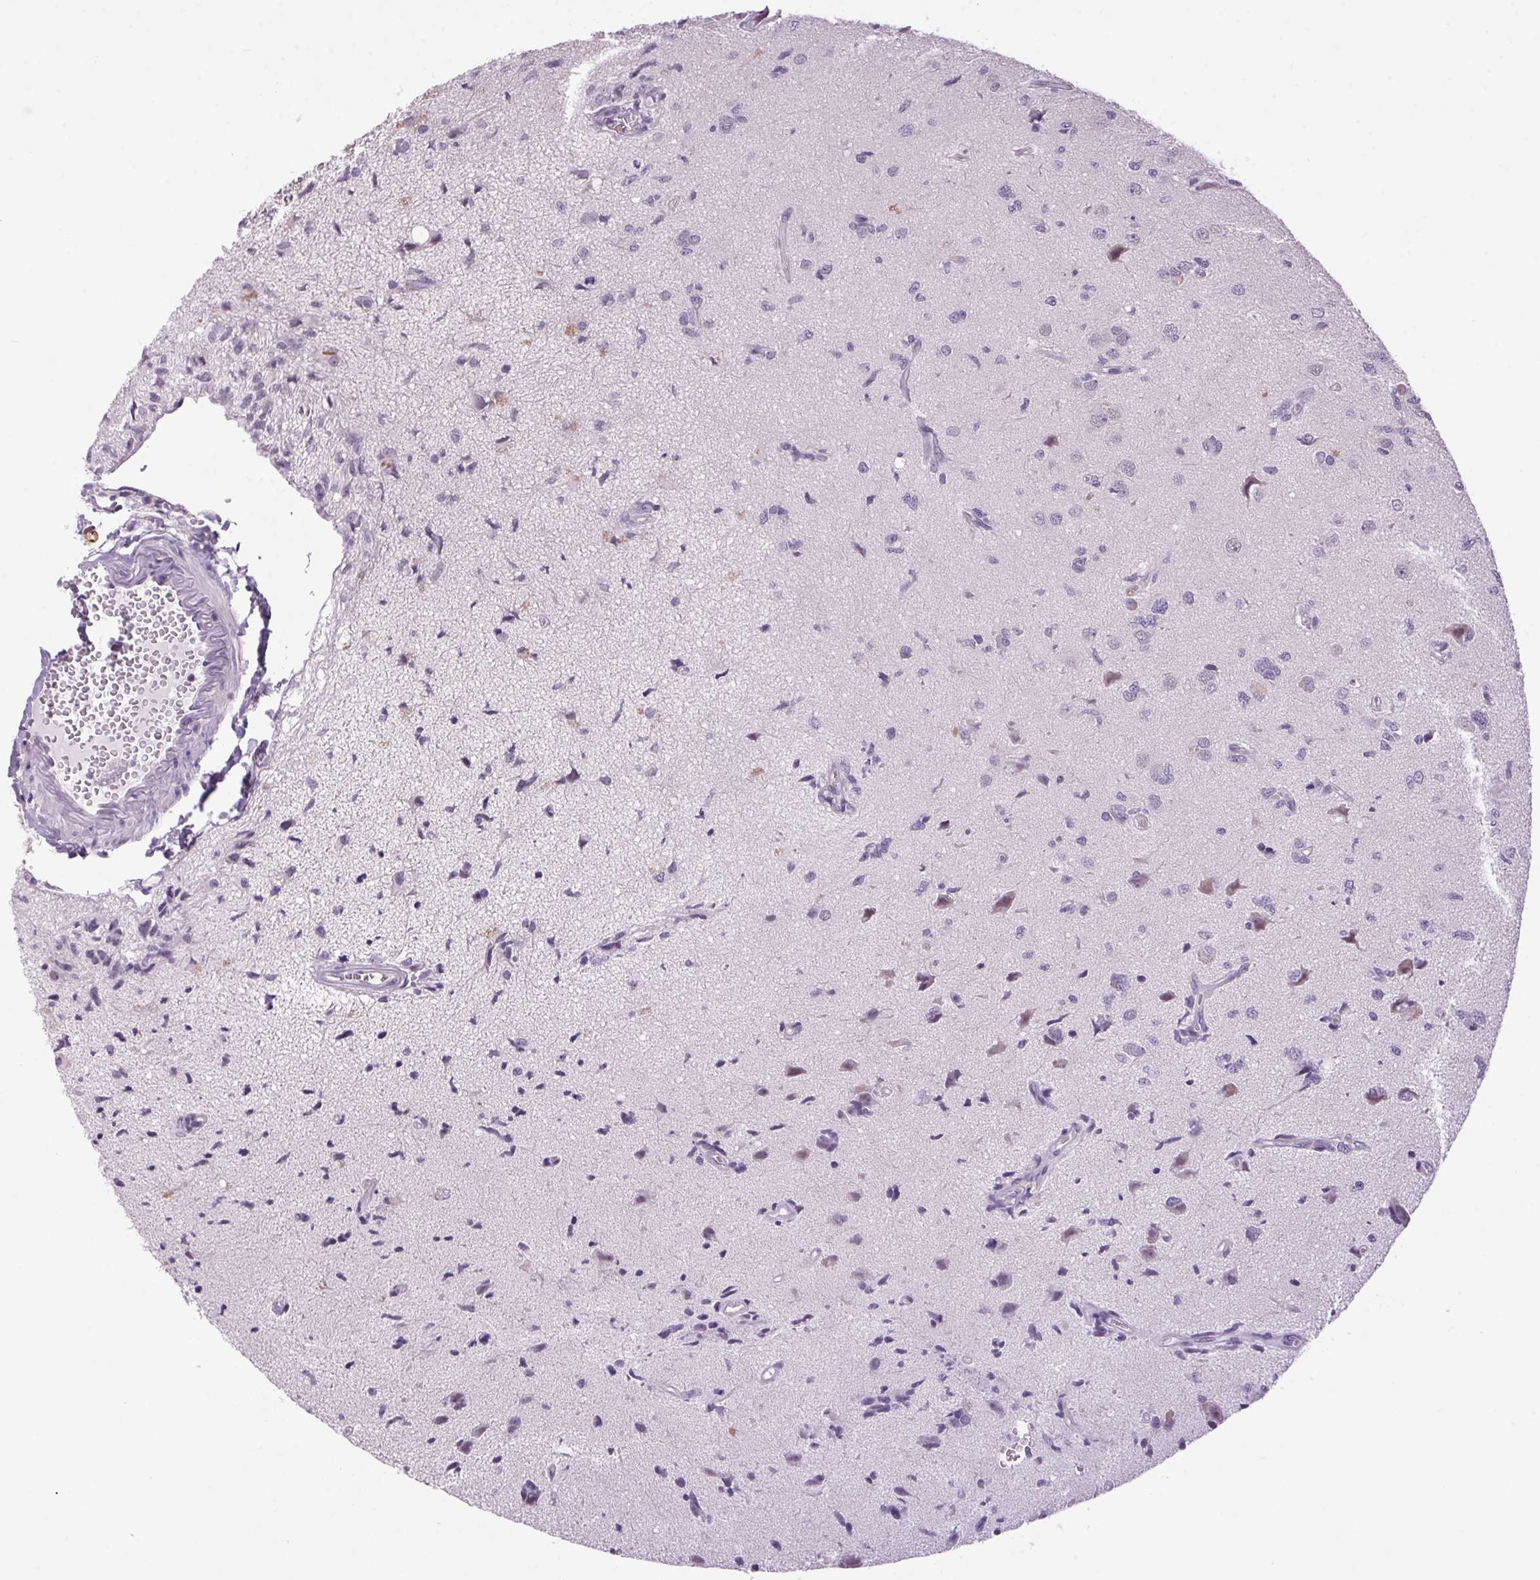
{"staining": {"intensity": "negative", "quantity": "none", "location": "none"}, "tissue": "glioma", "cell_type": "Tumor cells", "image_type": "cancer", "snomed": [{"axis": "morphology", "description": "Glioma, malignant, High grade"}, {"axis": "topography", "description": "Brain"}], "caption": "DAB (3,3'-diaminobenzidine) immunohistochemical staining of malignant high-grade glioma demonstrates no significant expression in tumor cells.", "gene": "VWA3B", "patient": {"sex": "male", "age": 67}}